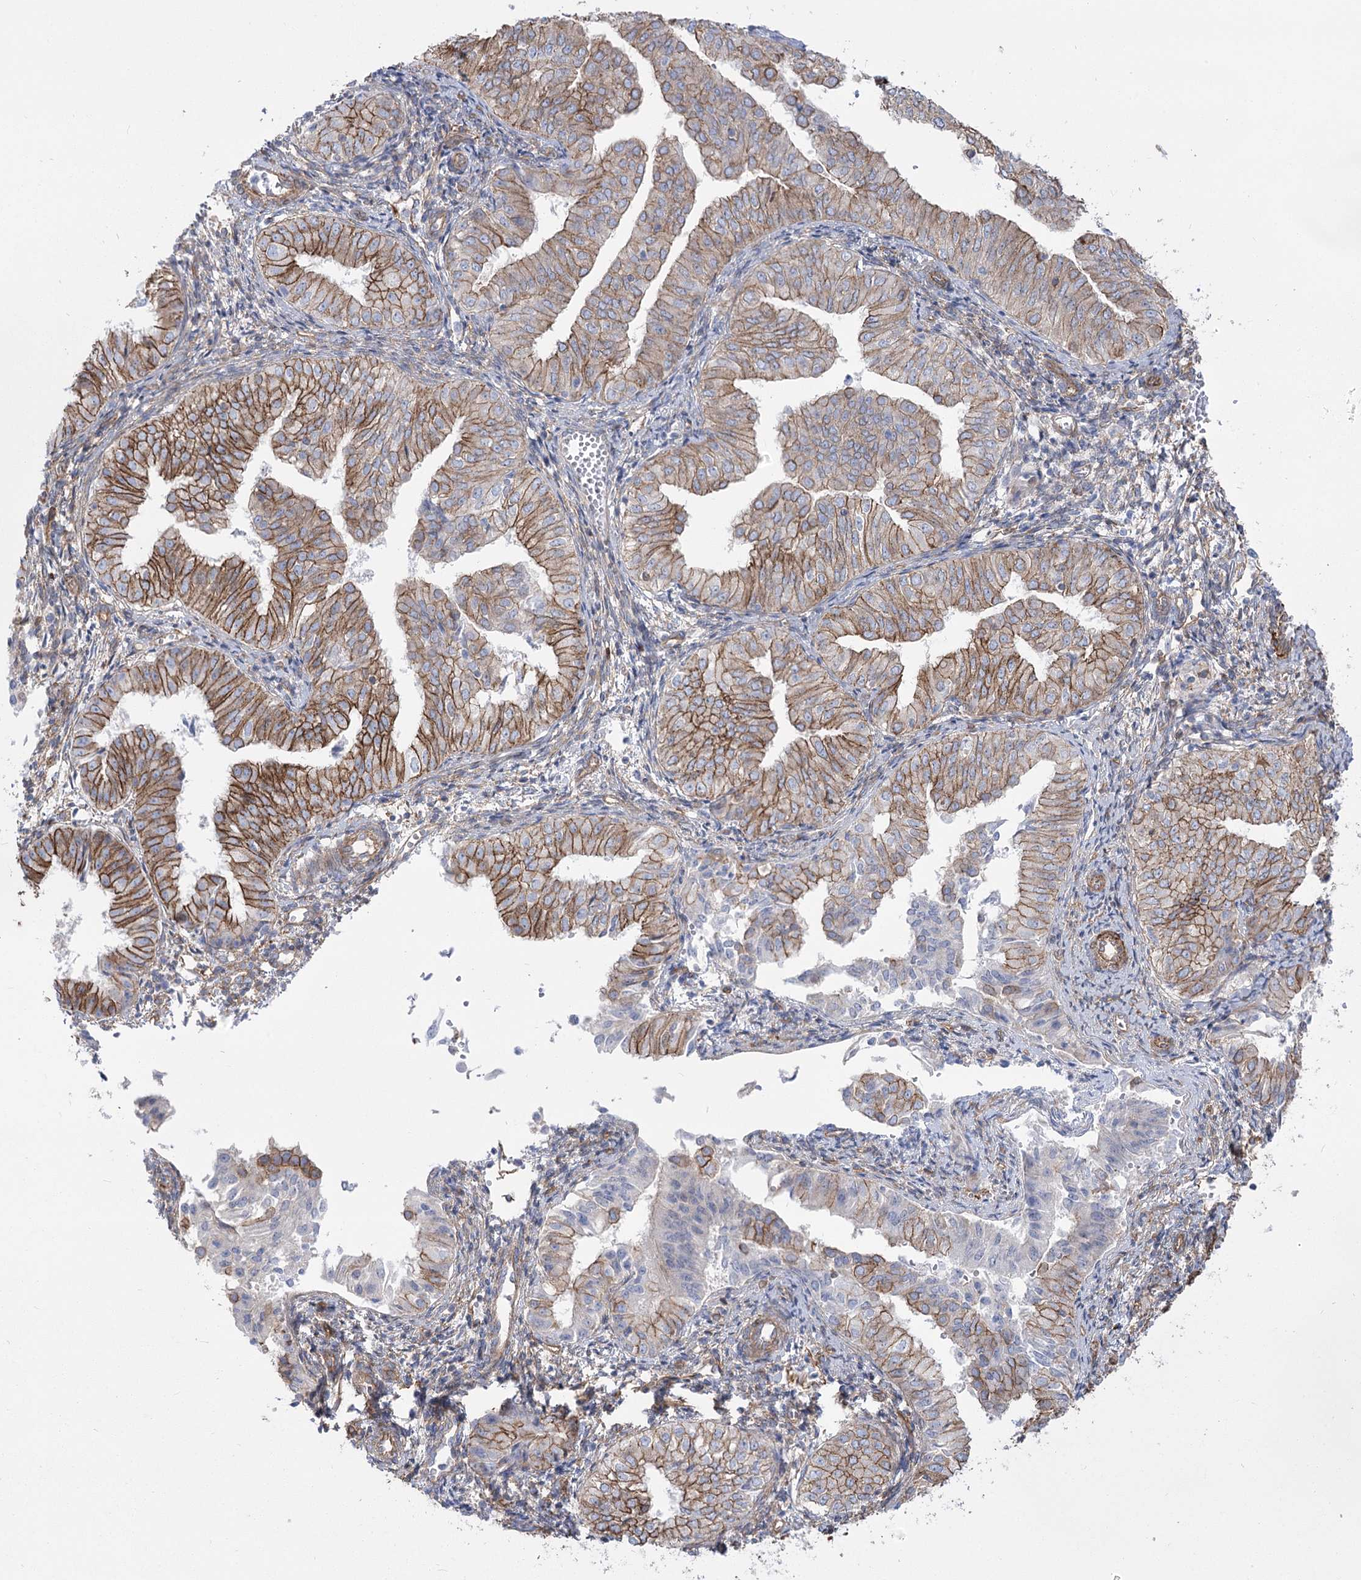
{"staining": {"intensity": "moderate", "quantity": ">75%", "location": "cytoplasmic/membranous"}, "tissue": "endometrial cancer", "cell_type": "Tumor cells", "image_type": "cancer", "snomed": [{"axis": "morphology", "description": "Normal tissue, NOS"}, {"axis": "morphology", "description": "Adenocarcinoma, NOS"}, {"axis": "topography", "description": "Endometrium"}], "caption": "A brown stain shows moderate cytoplasmic/membranous positivity of a protein in human endometrial cancer (adenocarcinoma) tumor cells. (Stains: DAB (3,3'-diaminobenzidine) in brown, nuclei in blue, Microscopy: brightfield microscopy at high magnification).", "gene": "PLEKHA5", "patient": {"sex": "female", "age": 53}}